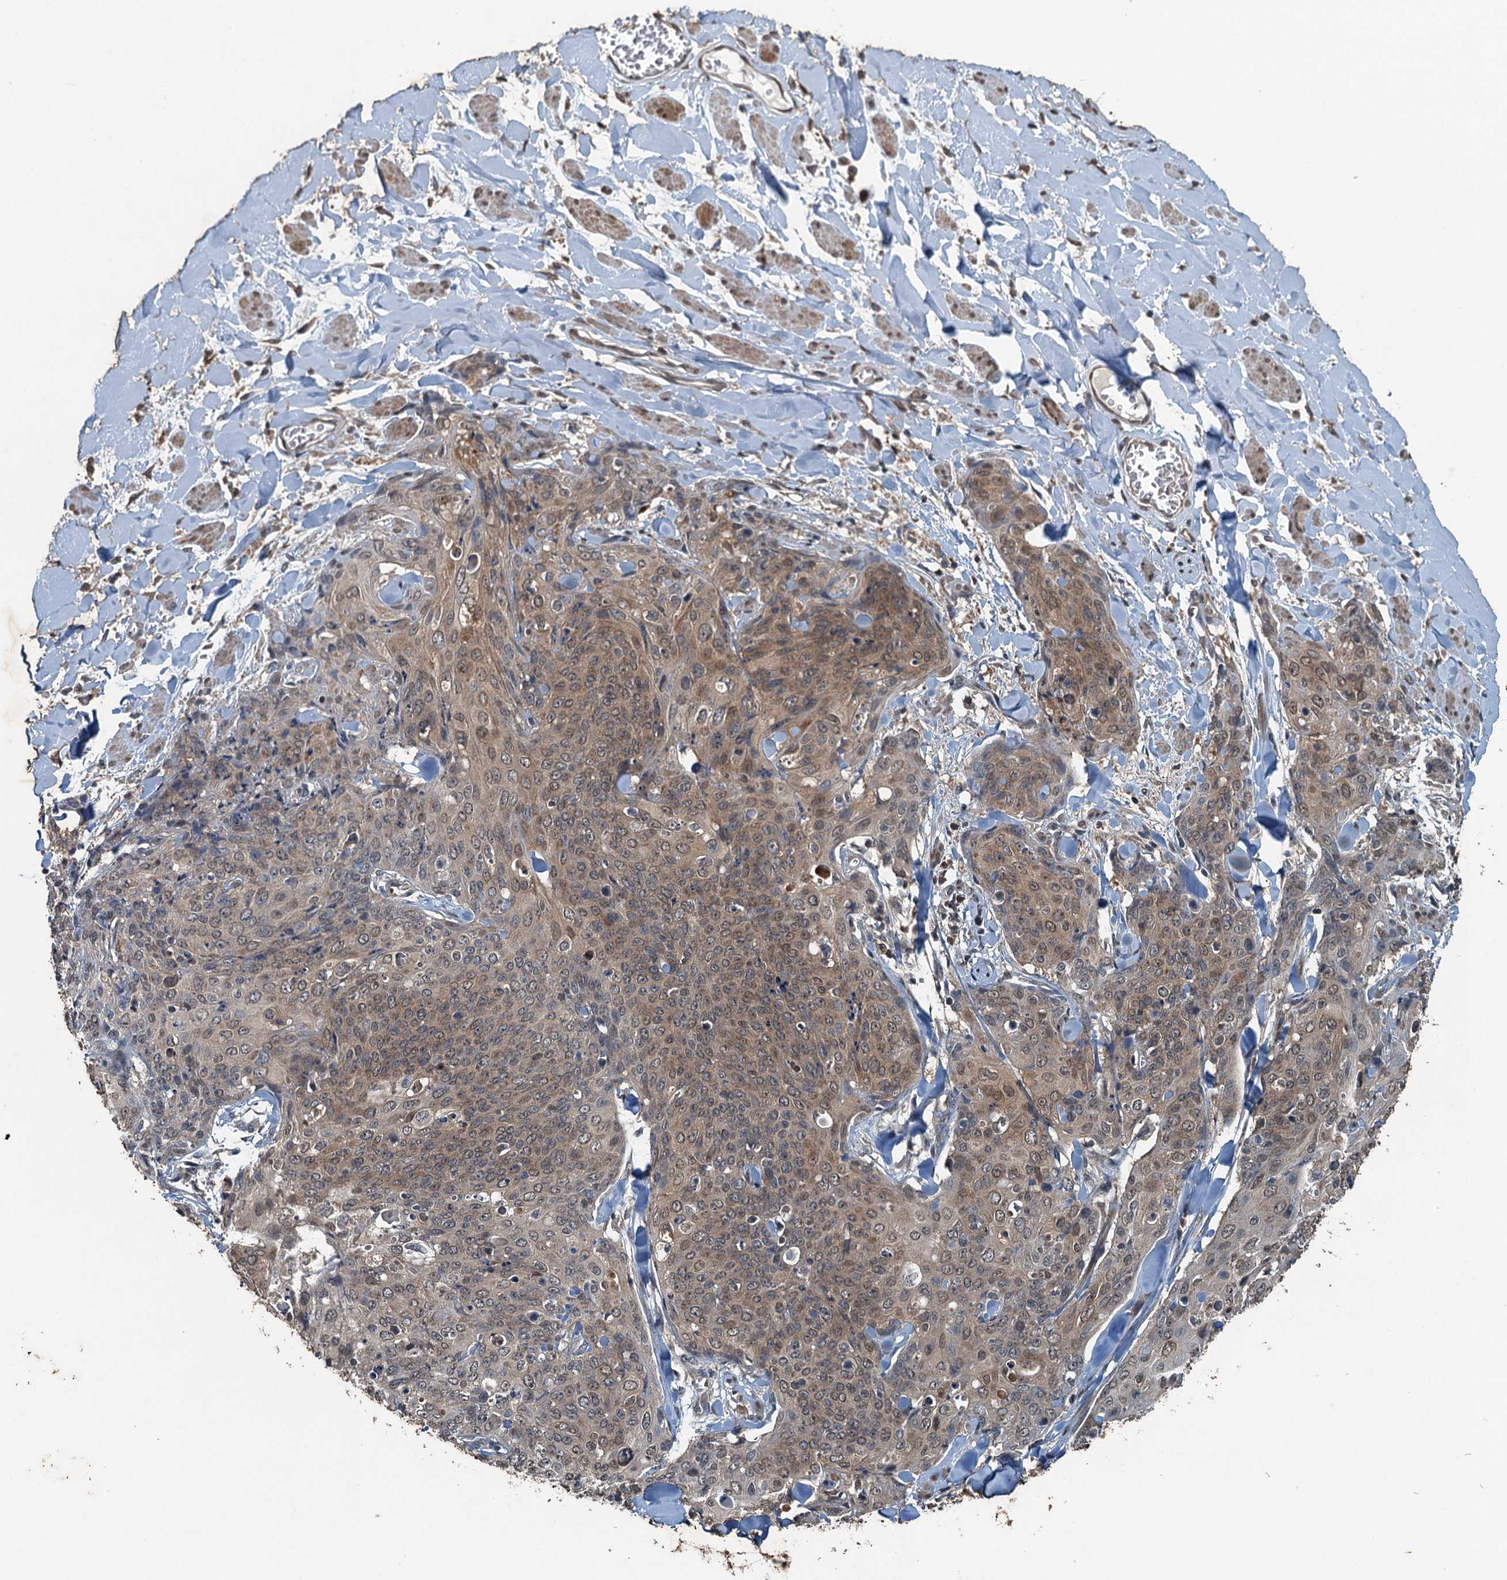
{"staining": {"intensity": "weak", "quantity": "25%-75%", "location": "cytoplasmic/membranous"}, "tissue": "skin cancer", "cell_type": "Tumor cells", "image_type": "cancer", "snomed": [{"axis": "morphology", "description": "Squamous cell carcinoma, NOS"}, {"axis": "topography", "description": "Skin"}, {"axis": "topography", "description": "Vulva"}], "caption": "IHC image of skin squamous cell carcinoma stained for a protein (brown), which exhibits low levels of weak cytoplasmic/membranous expression in approximately 25%-75% of tumor cells.", "gene": "TCTN1", "patient": {"sex": "female", "age": 85}}